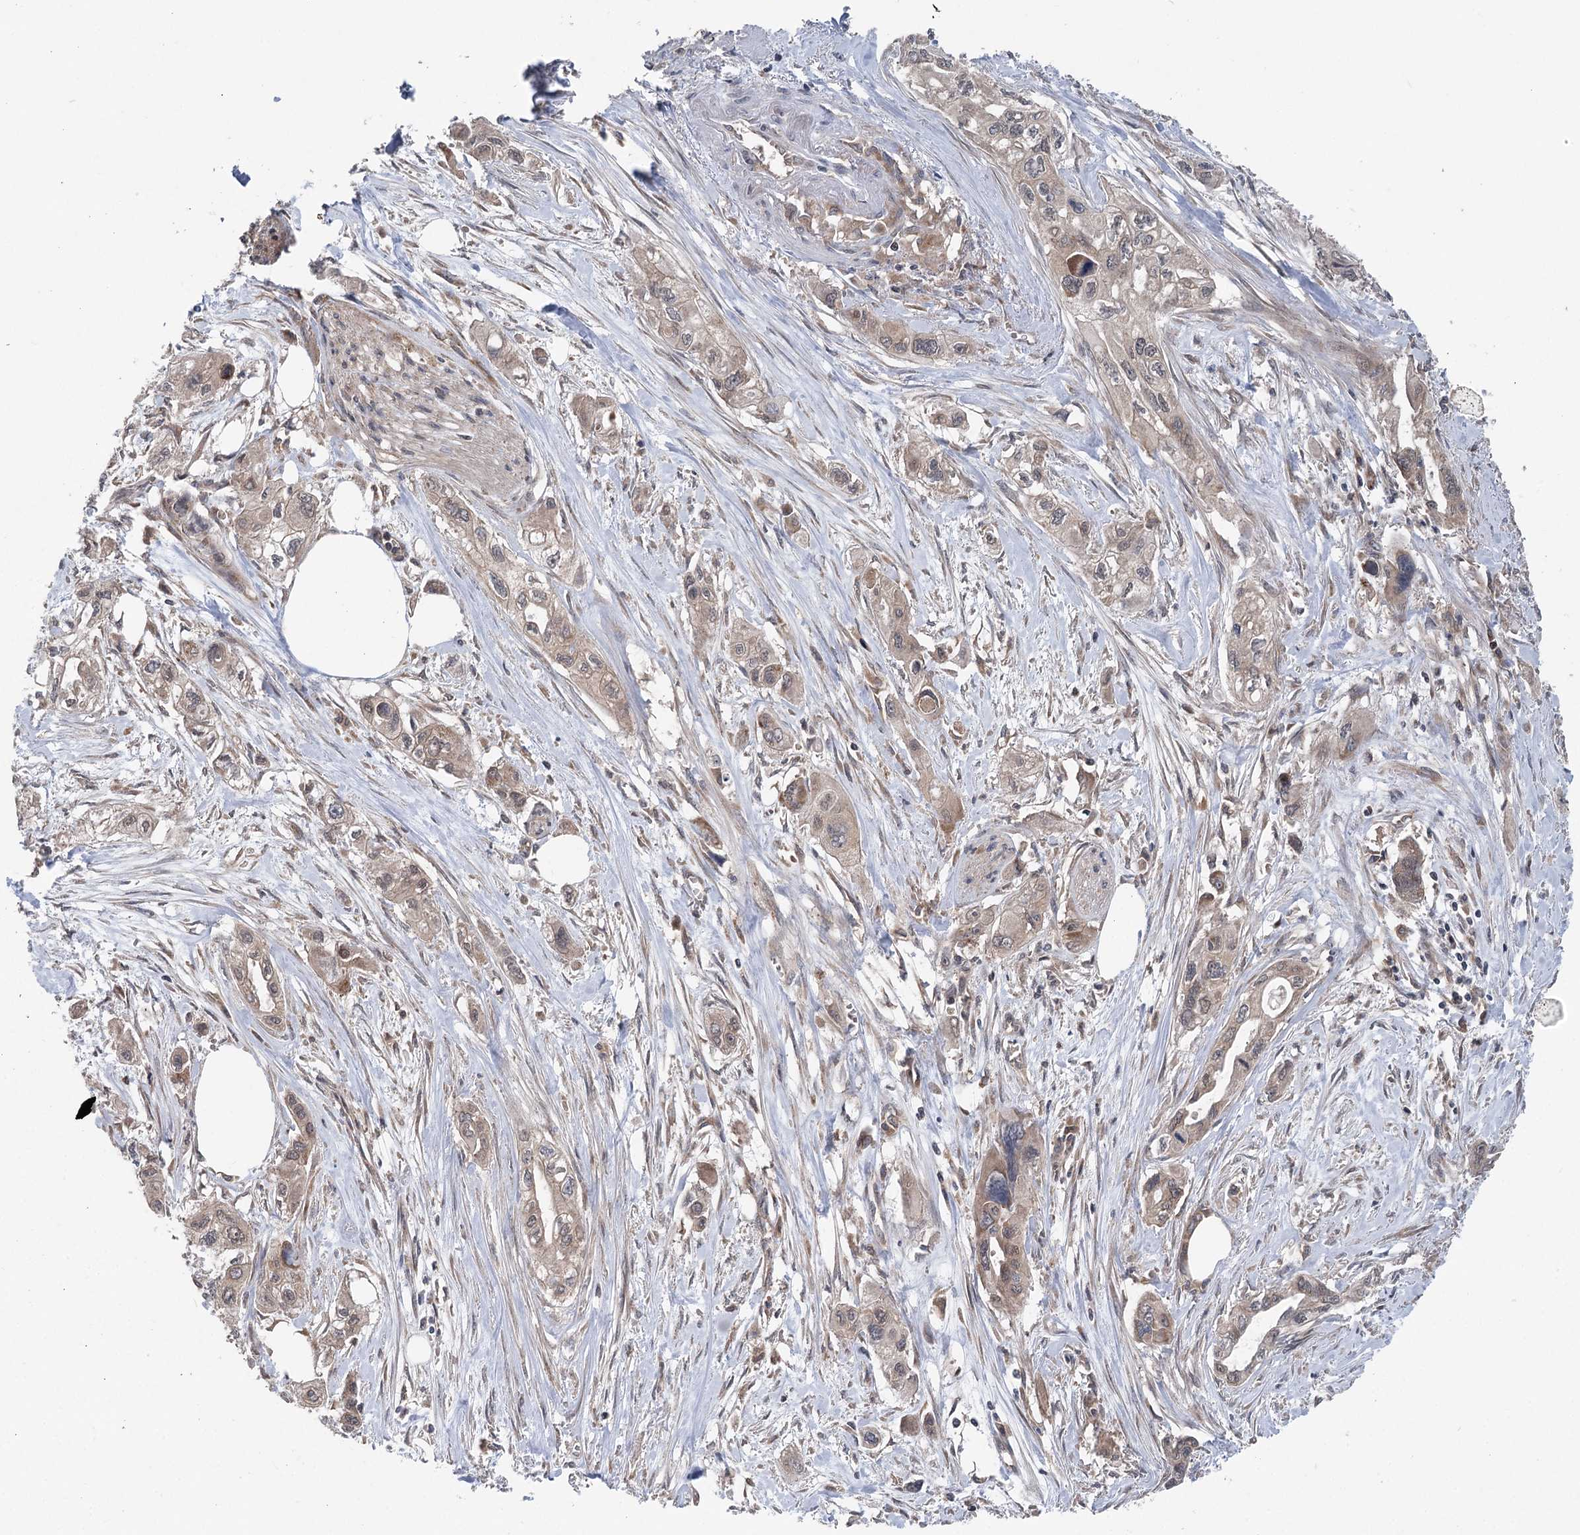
{"staining": {"intensity": "weak", "quantity": "<25%", "location": "cytoplasmic/membranous"}, "tissue": "pancreatic cancer", "cell_type": "Tumor cells", "image_type": "cancer", "snomed": [{"axis": "morphology", "description": "Adenocarcinoma, NOS"}, {"axis": "topography", "description": "Pancreas"}], "caption": "The photomicrograph reveals no staining of tumor cells in pancreatic adenocarcinoma.", "gene": "PPP1R21", "patient": {"sex": "male", "age": 75}}